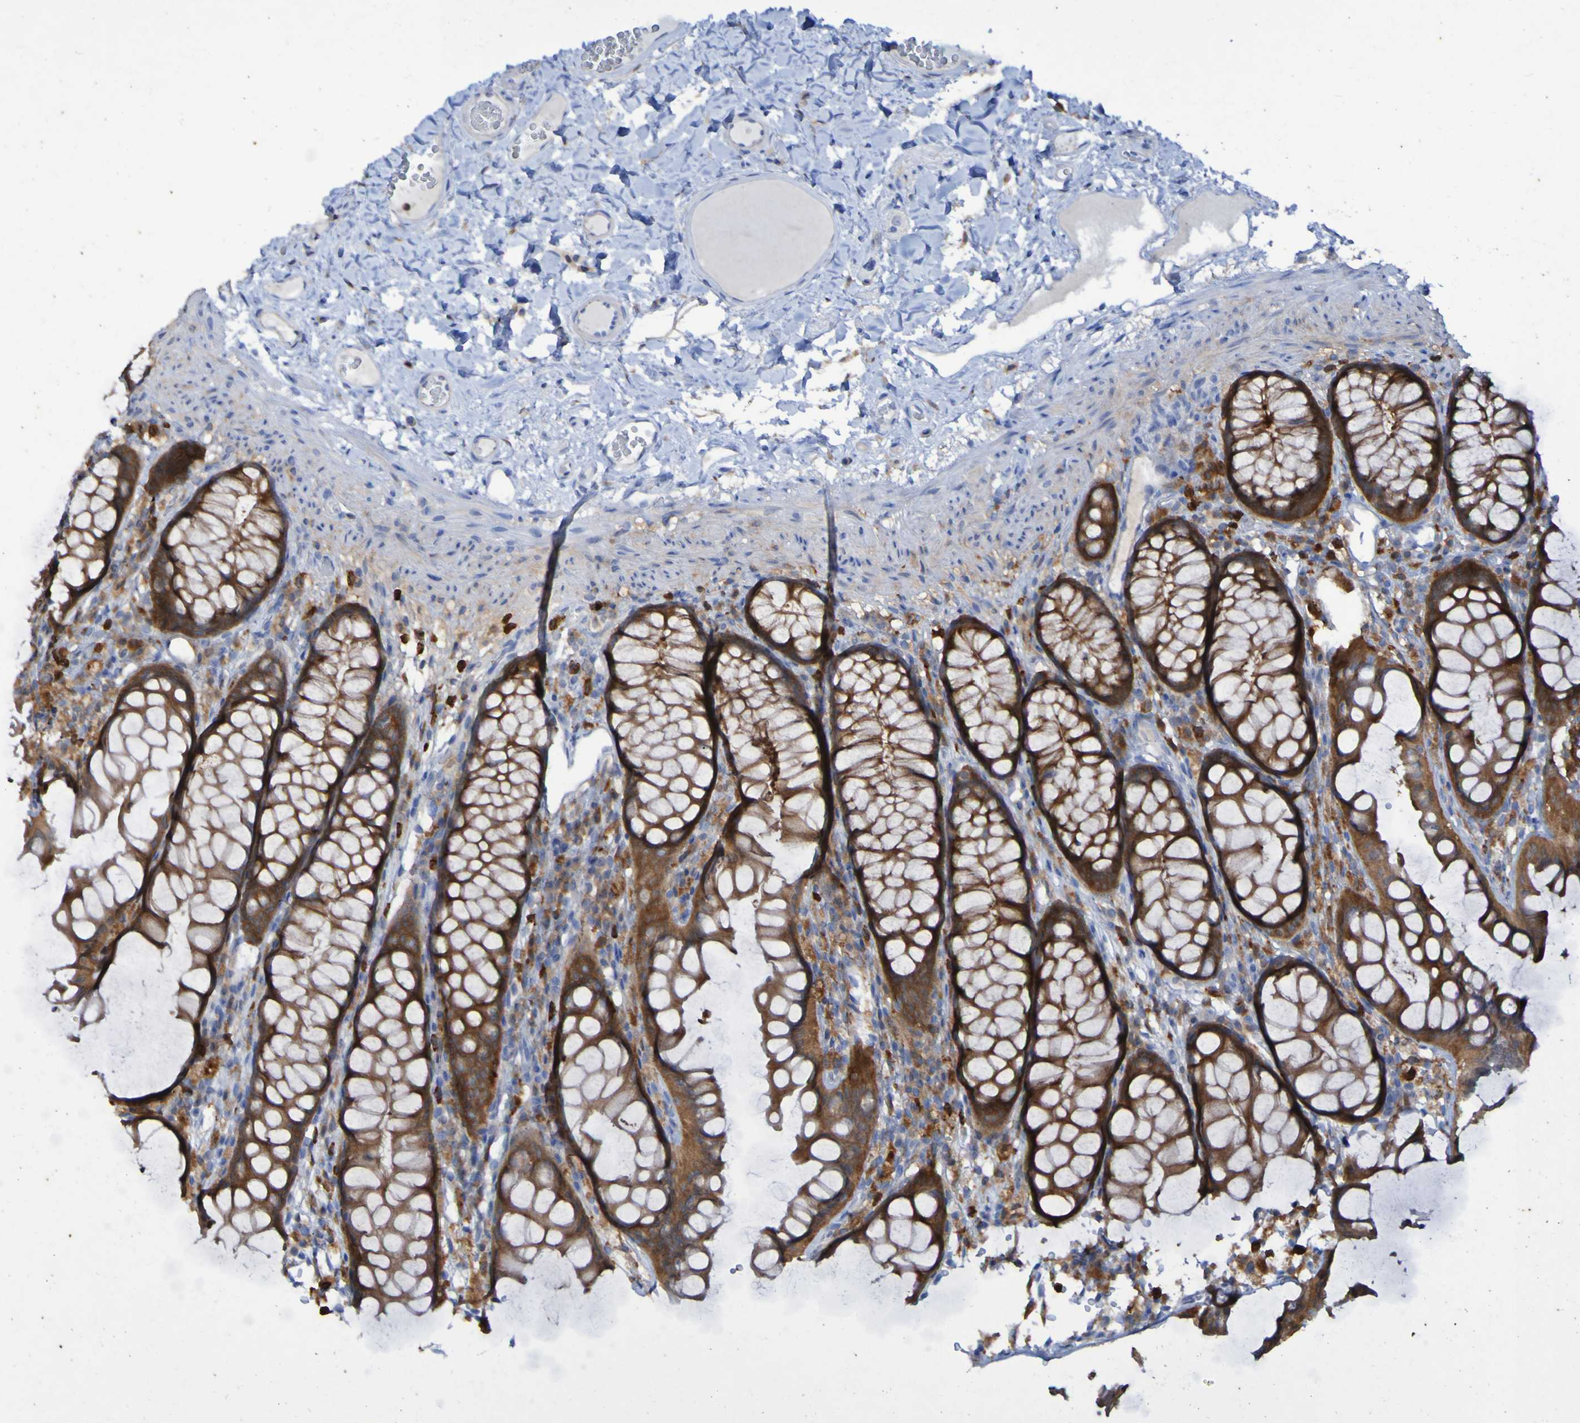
{"staining": {"intensity": "negative", "quantity": "none", "location": "none"}, "tissue": "colon", "cell_type": "Endothelial cells", "image_type": "normal", "snomed": [{"axis": "morphology", "description": "Normal tissue, NOS"}, {"axis": "topography", "description": "Colon"}], "caption": "Protein analysis of benign colon shows no significant staining in endothelial cells. Brightfield microscopy of IHC stained with DAB (brown) and hematoxylin (blue), captured at high magnification.", "gene": "MPPE1", "patient": {"sex": "female", "age": 55}}